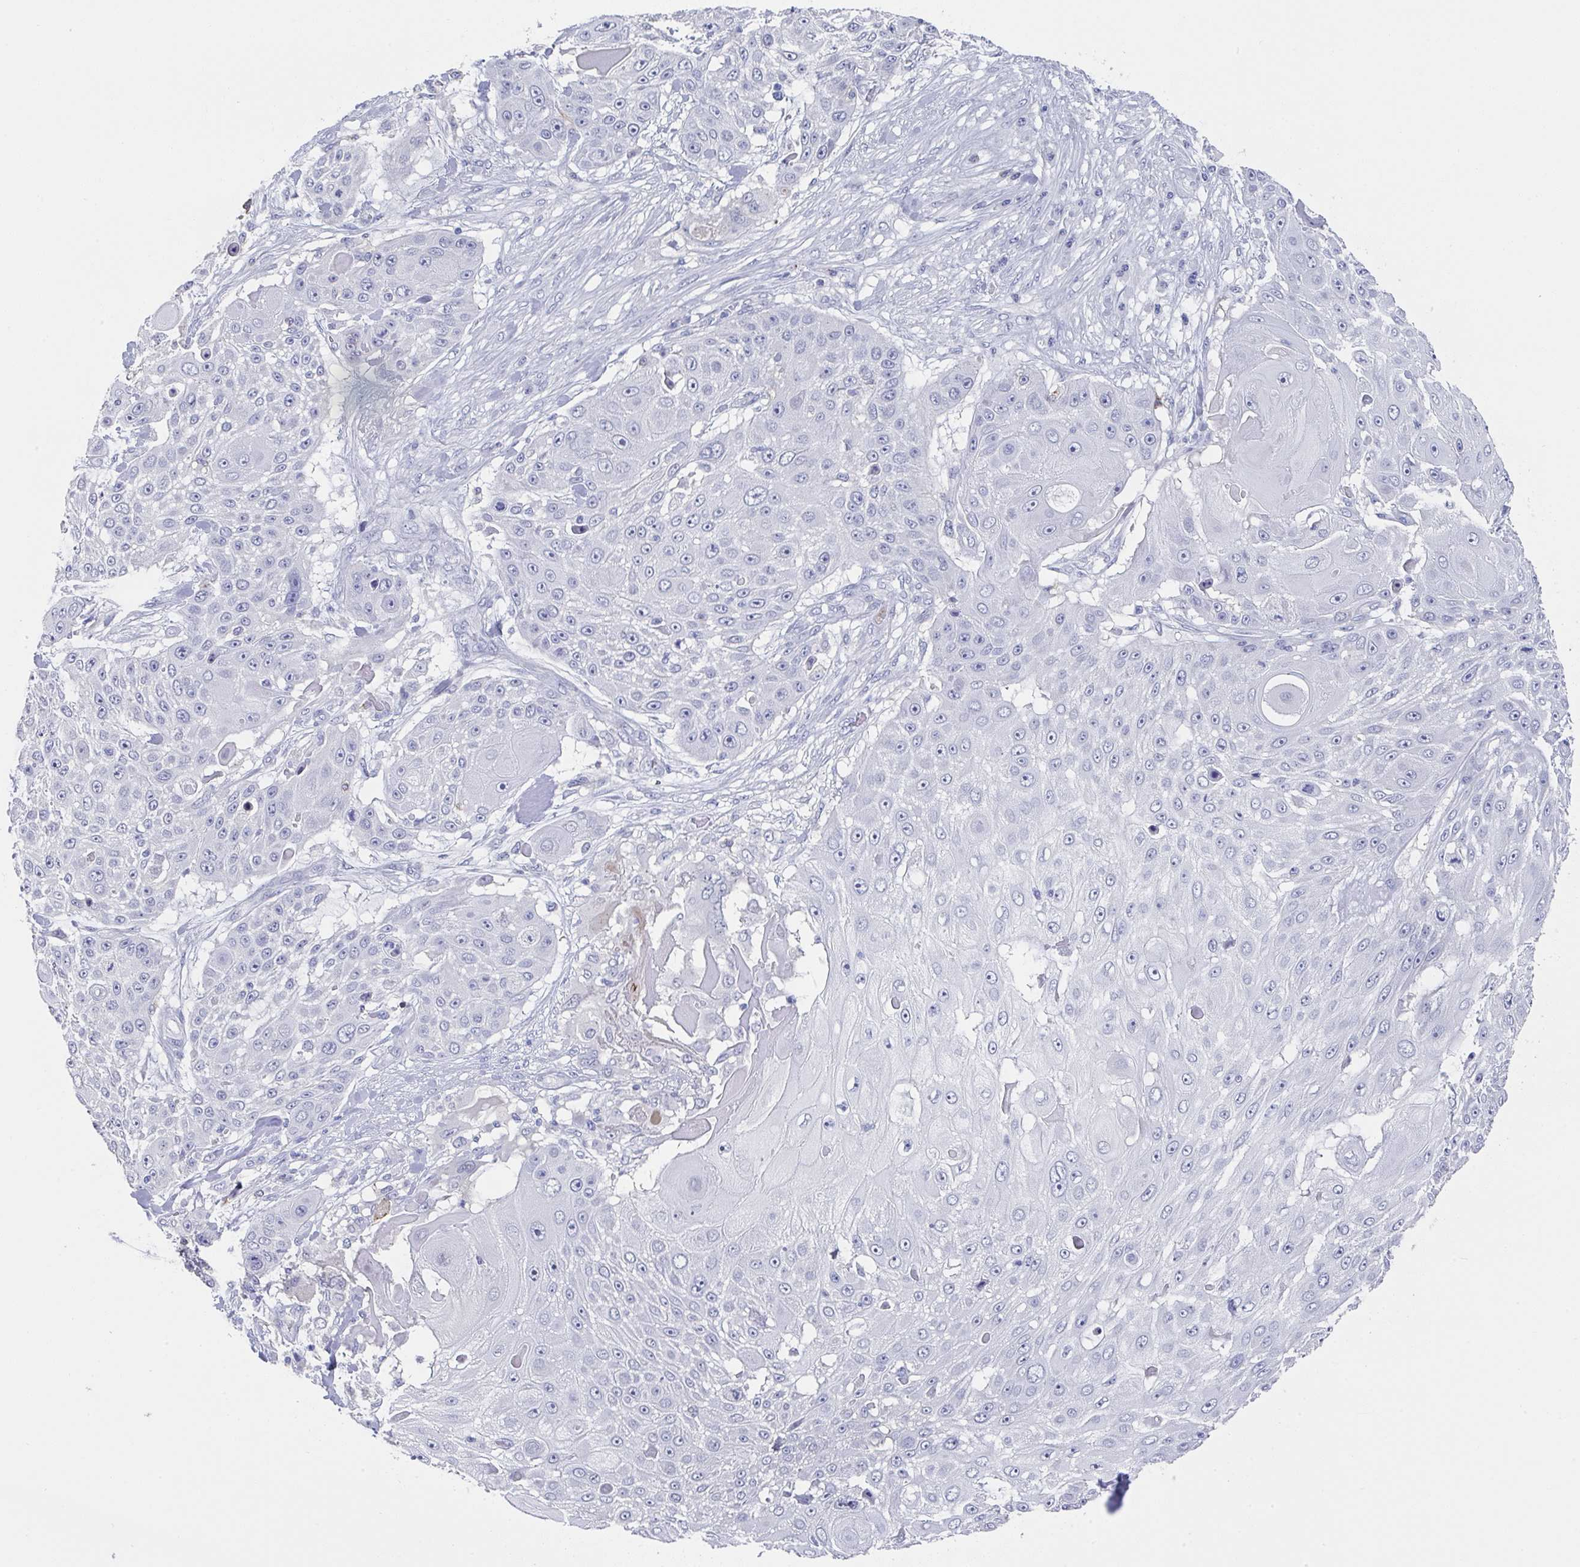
{"staining": {"intensity": "negative", "quantity": "none", "location": "none"}, "tissue": "skin cancer", "cell_type": "Tumor cells", "image_type": "cancer", "snomed": [{"axis": "morphology", "description": "Squamous cell carcinoma, NOS"}, {"axis": "topography", "description": "Skin"}], "caption": "Photomicrograph shows no protein positivity in tumor cells of skin squamous cell carcinoma tissue.", "gene": "TNFRSF8", "patient": {"sex": "female", "age": 86}}